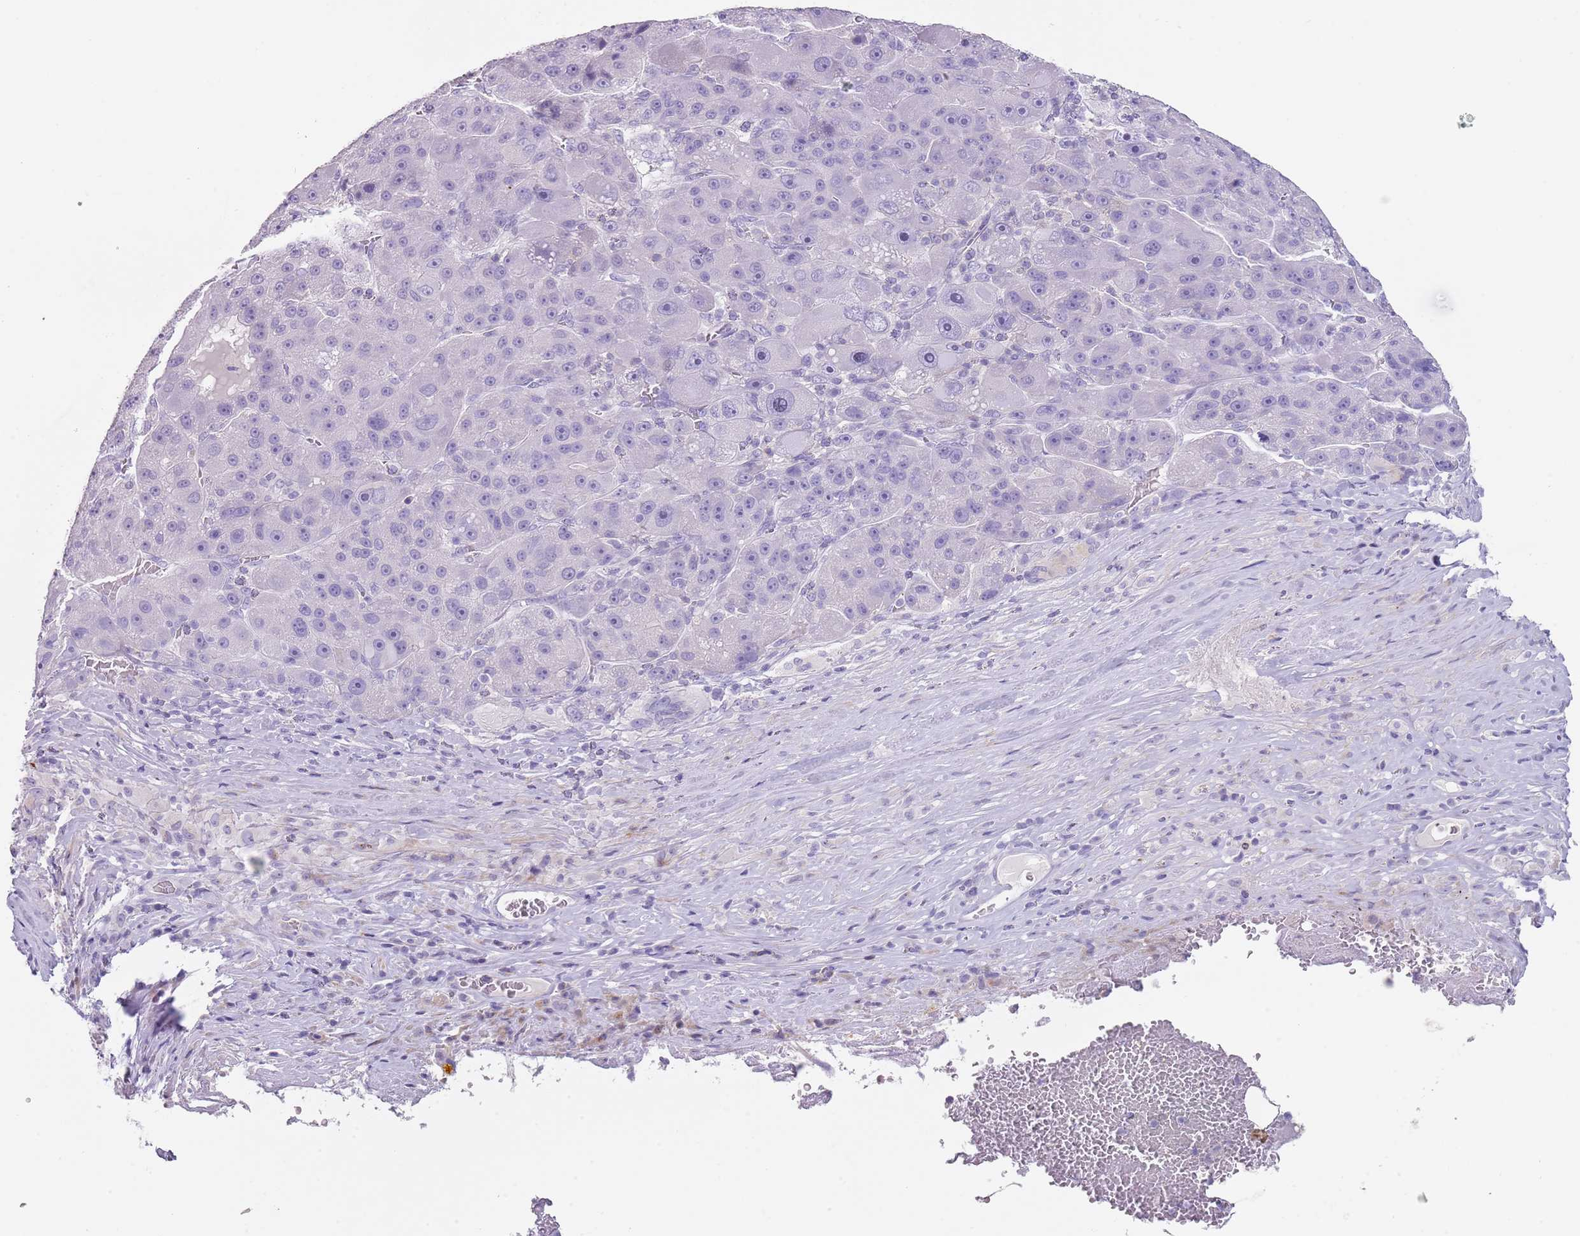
{"staining": {"intensity": "negative", "quantity": "none", "location": "none"}, "tissue": "liver cancer", "cell_type": "Tumor cells", "image_type": "cancer", "snomed": [{"axis": "morphology", "description": "Carcinoma, Hepatocellular, NOS"}, {"axis": "topography", "description": "Liver"}], "caption": "This image is of liver hepatocellular carcinoma stained with immunohistochemistry (IHC) to label a protein in brown with the nuclei are counter-stained blue. There is no expression in tumor cells.", "gene": "NBPF20", "patient": {"sex": "male", "age": 76}}